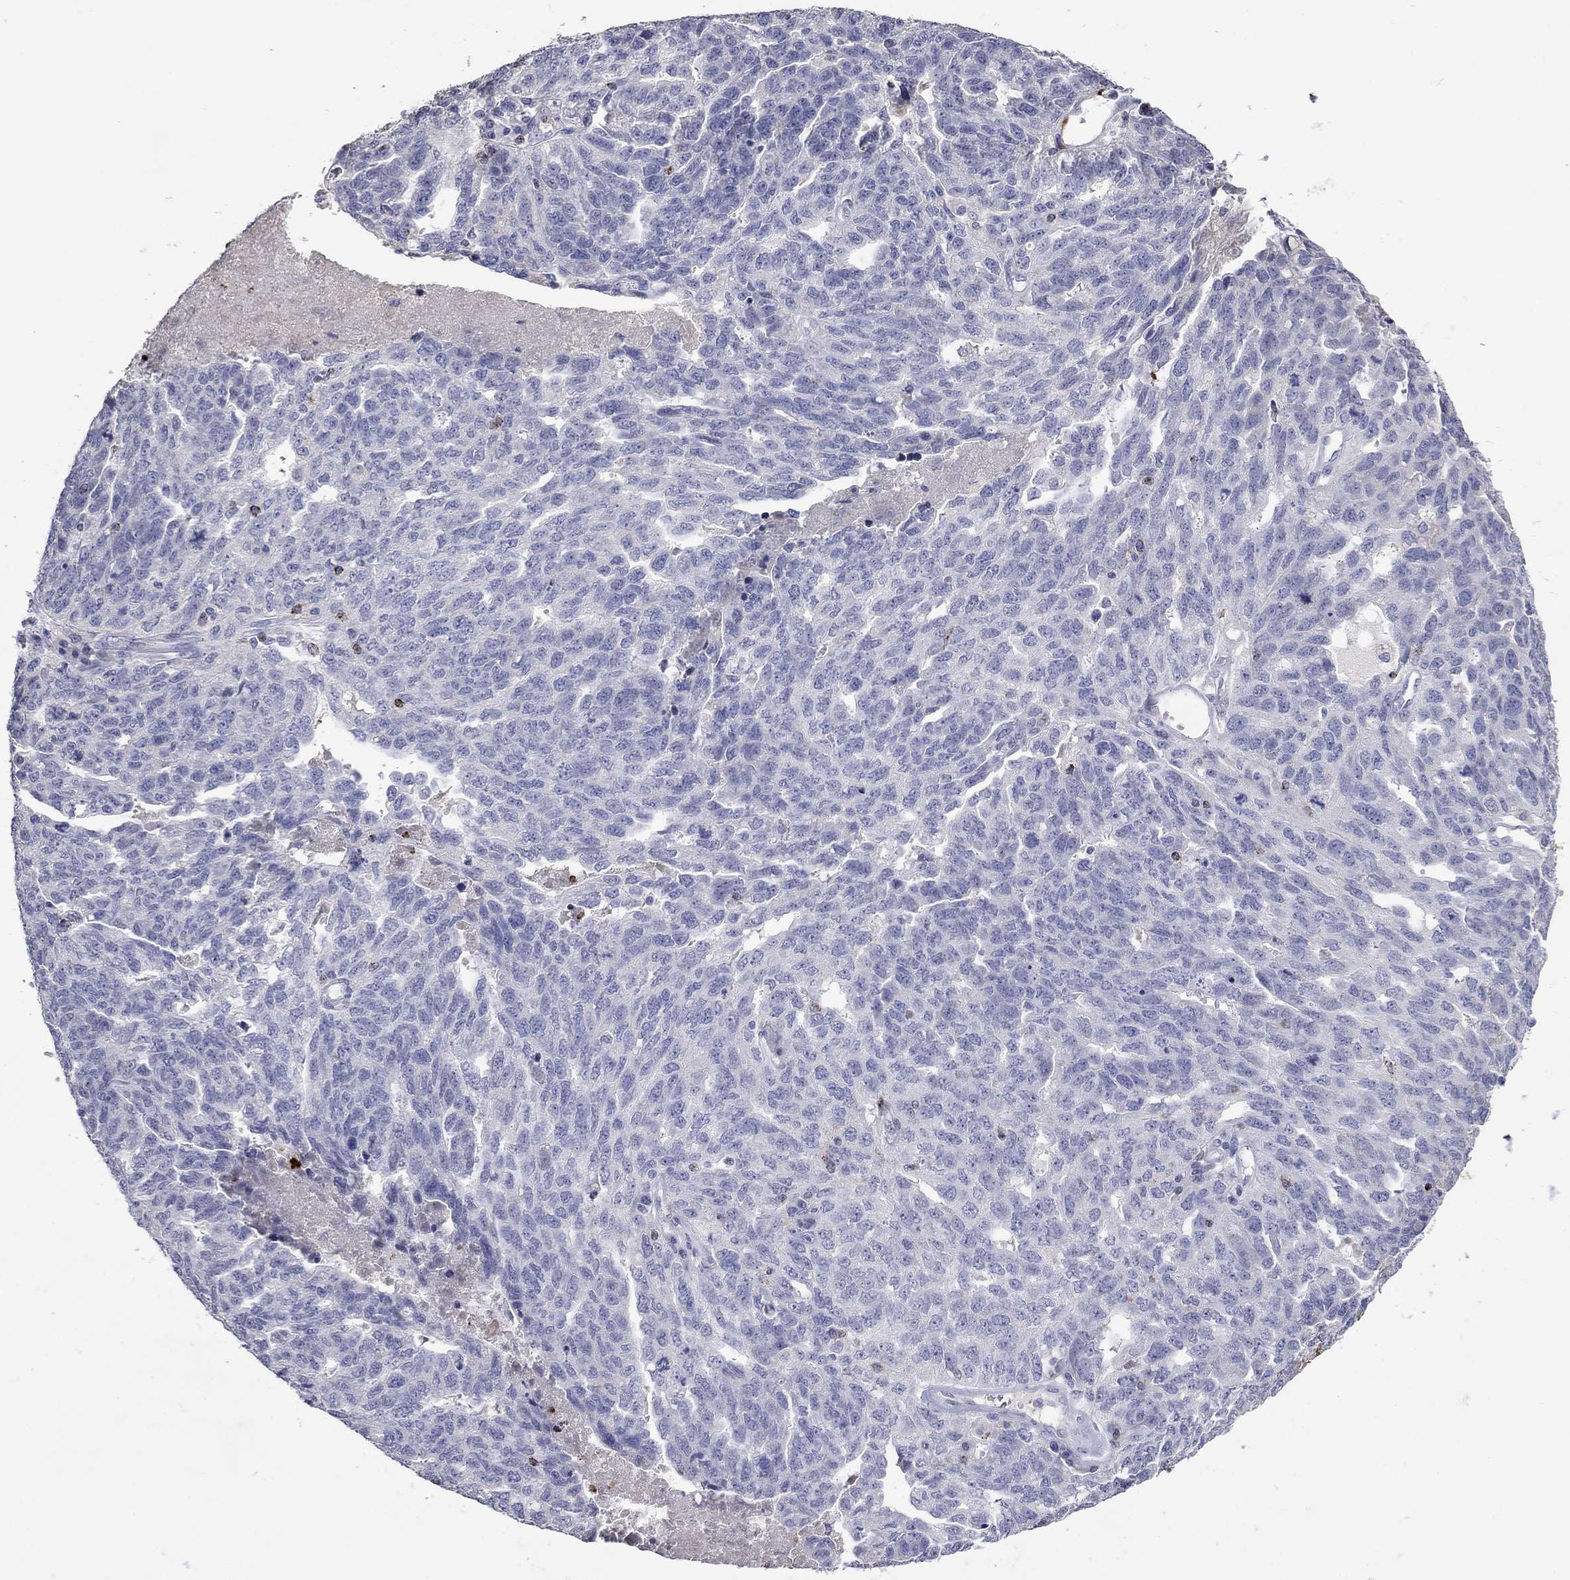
{"staining": {"intensity": "negative", "quantity": "none", "location": "none"}, "tissue": "ovarian cancer", "cell_type": "Tumor cells", "image_type": "cancer", "snomed": [{"axis": "morphology", "description": "Cystadenocarcinoma, serous, NOS"}, {"axis": "topography", "description": "Ovary"}], "caption": "The image reveals no staining of tumor cells in serous cystadenocarcinoma (ovarian).", "gene": "CCL5", "patient": {"sex": "female", "age": 71}}